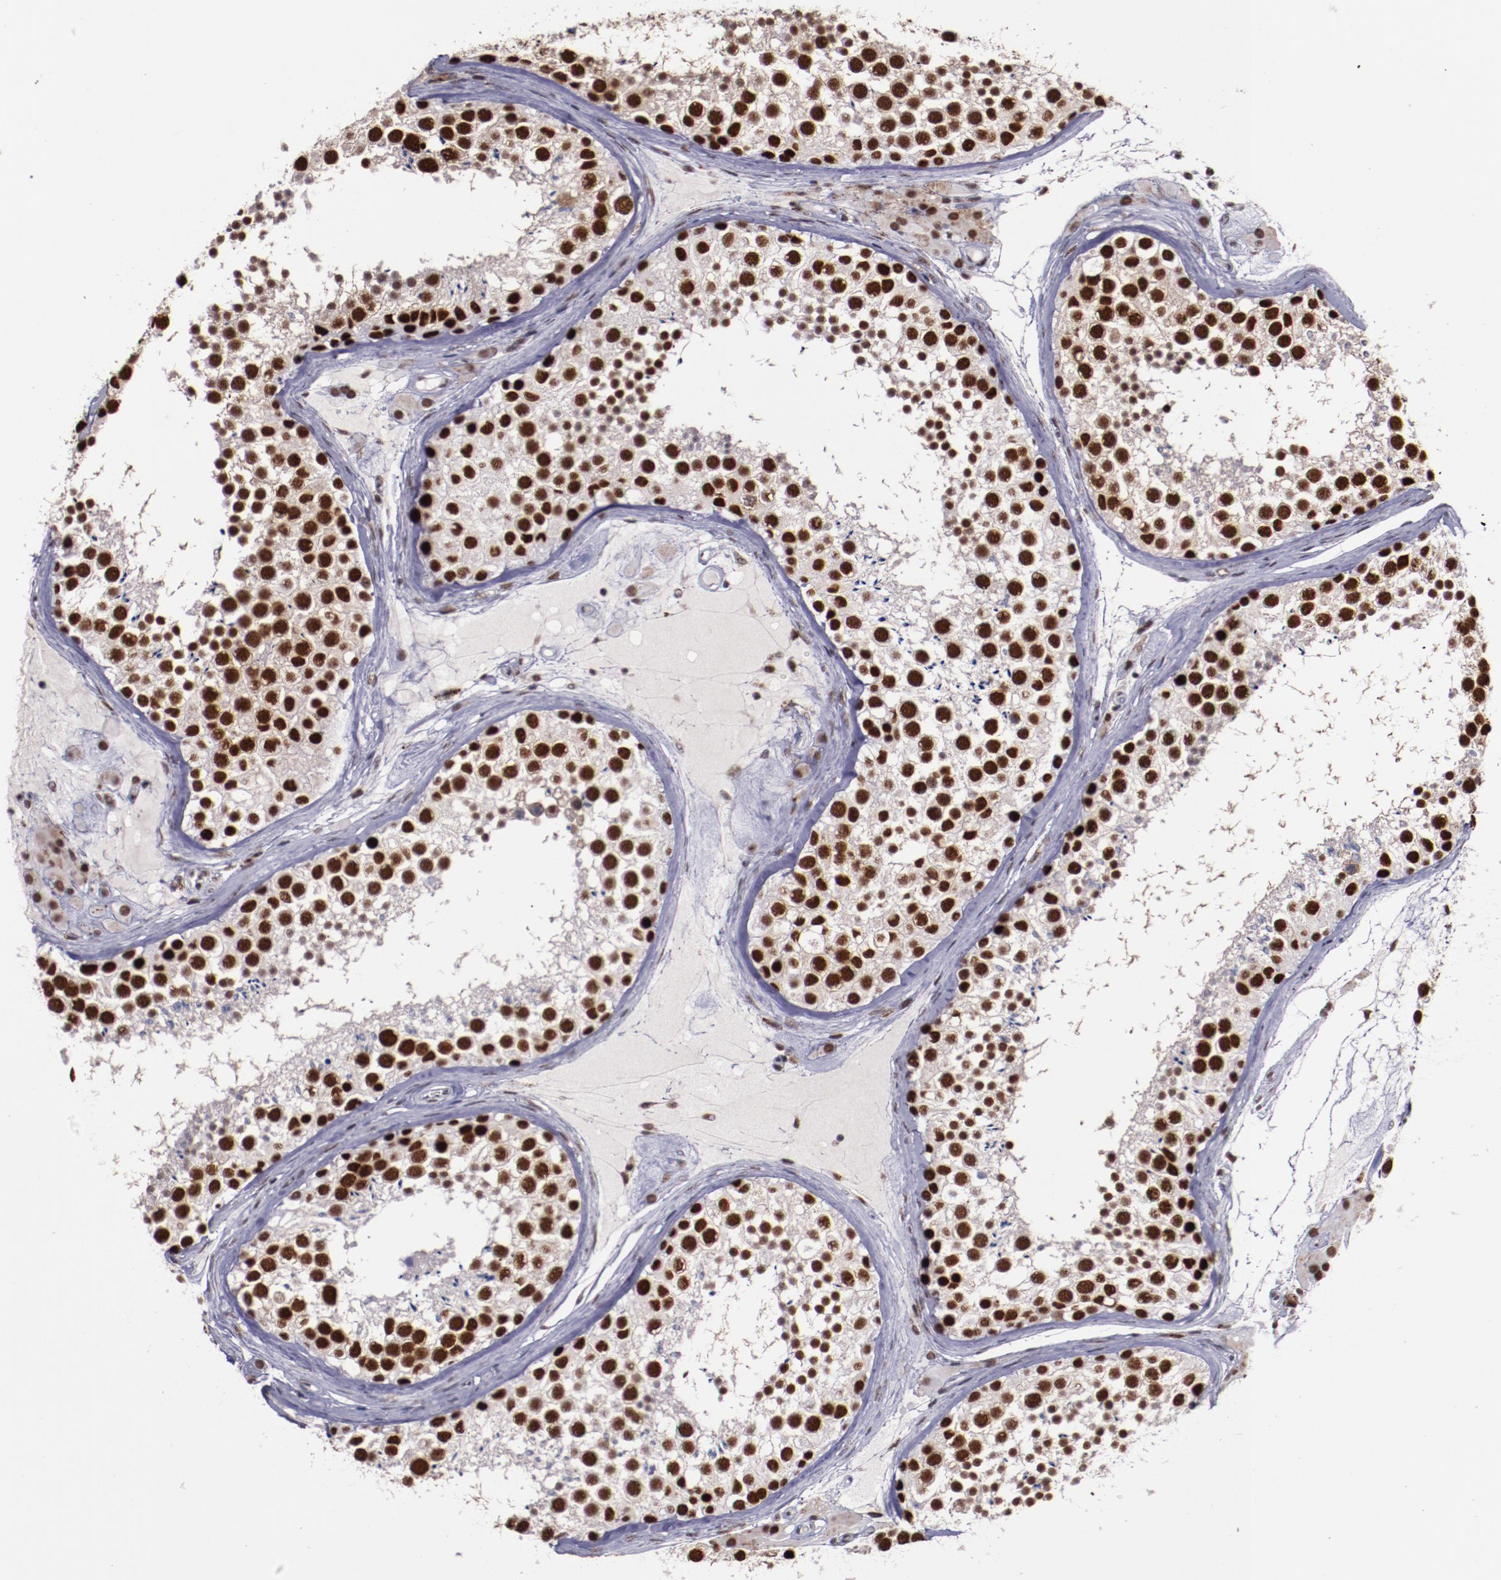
{"staining": {"intensity": "strong", "quantity": ">75%", "location": "nuclear"}, "tissue": "testis", "cell_type": "Cells in seminiferous ducts", "image_type": "normal", "snomed": [{"axis": "morphology", "description": "Normal tissue, NOS"}, {"axis": "topography", "description": "Testis"}], "caption": "Immunohistochemistry of unremarkable human testis displays high levels of strong nuclear expression in approximately >75% of cells in seminiferous ducts.", "gene": "PPP4R3A", "patient": {"sex": "male", "age": 46}}